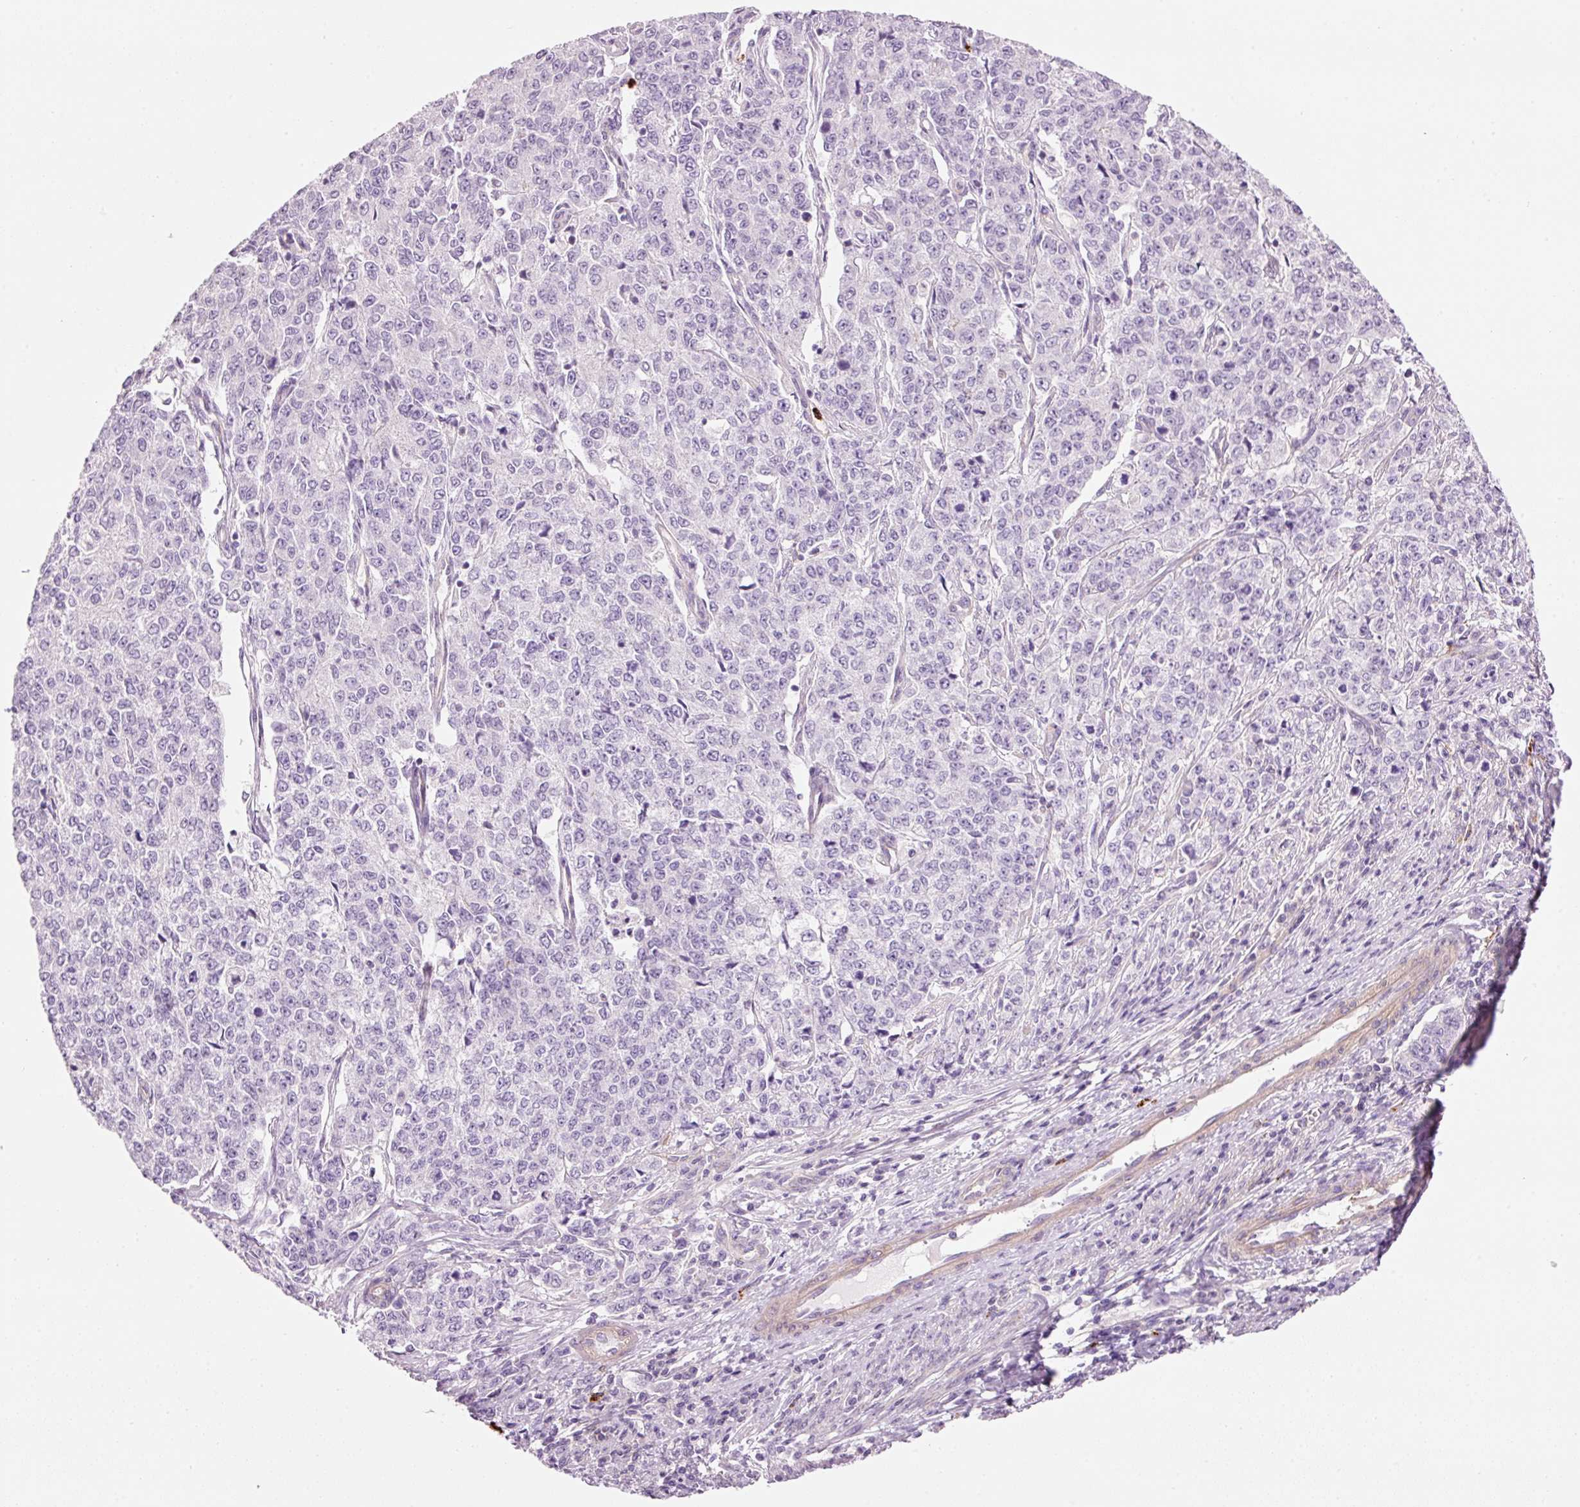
{"staining": {"intensity": "negative", "quantity": "none", "location": "none"}, "tissue": "endometrial cancer", "cell_type": "Tumor cells", "image_type": "cancer", "snomed": [{"axis": "morphology", "description": "Adenocarcinoma, NOS"}, {"axis": "topography", "description": "Endometrium"}], "caption": "This is a micrograph of IHC staining of endometrial adenocarcinoma, which shows no positivity in tumor cells.", "gene": "MAP3K3", "patient": {"sex": "female", "age": 50}}